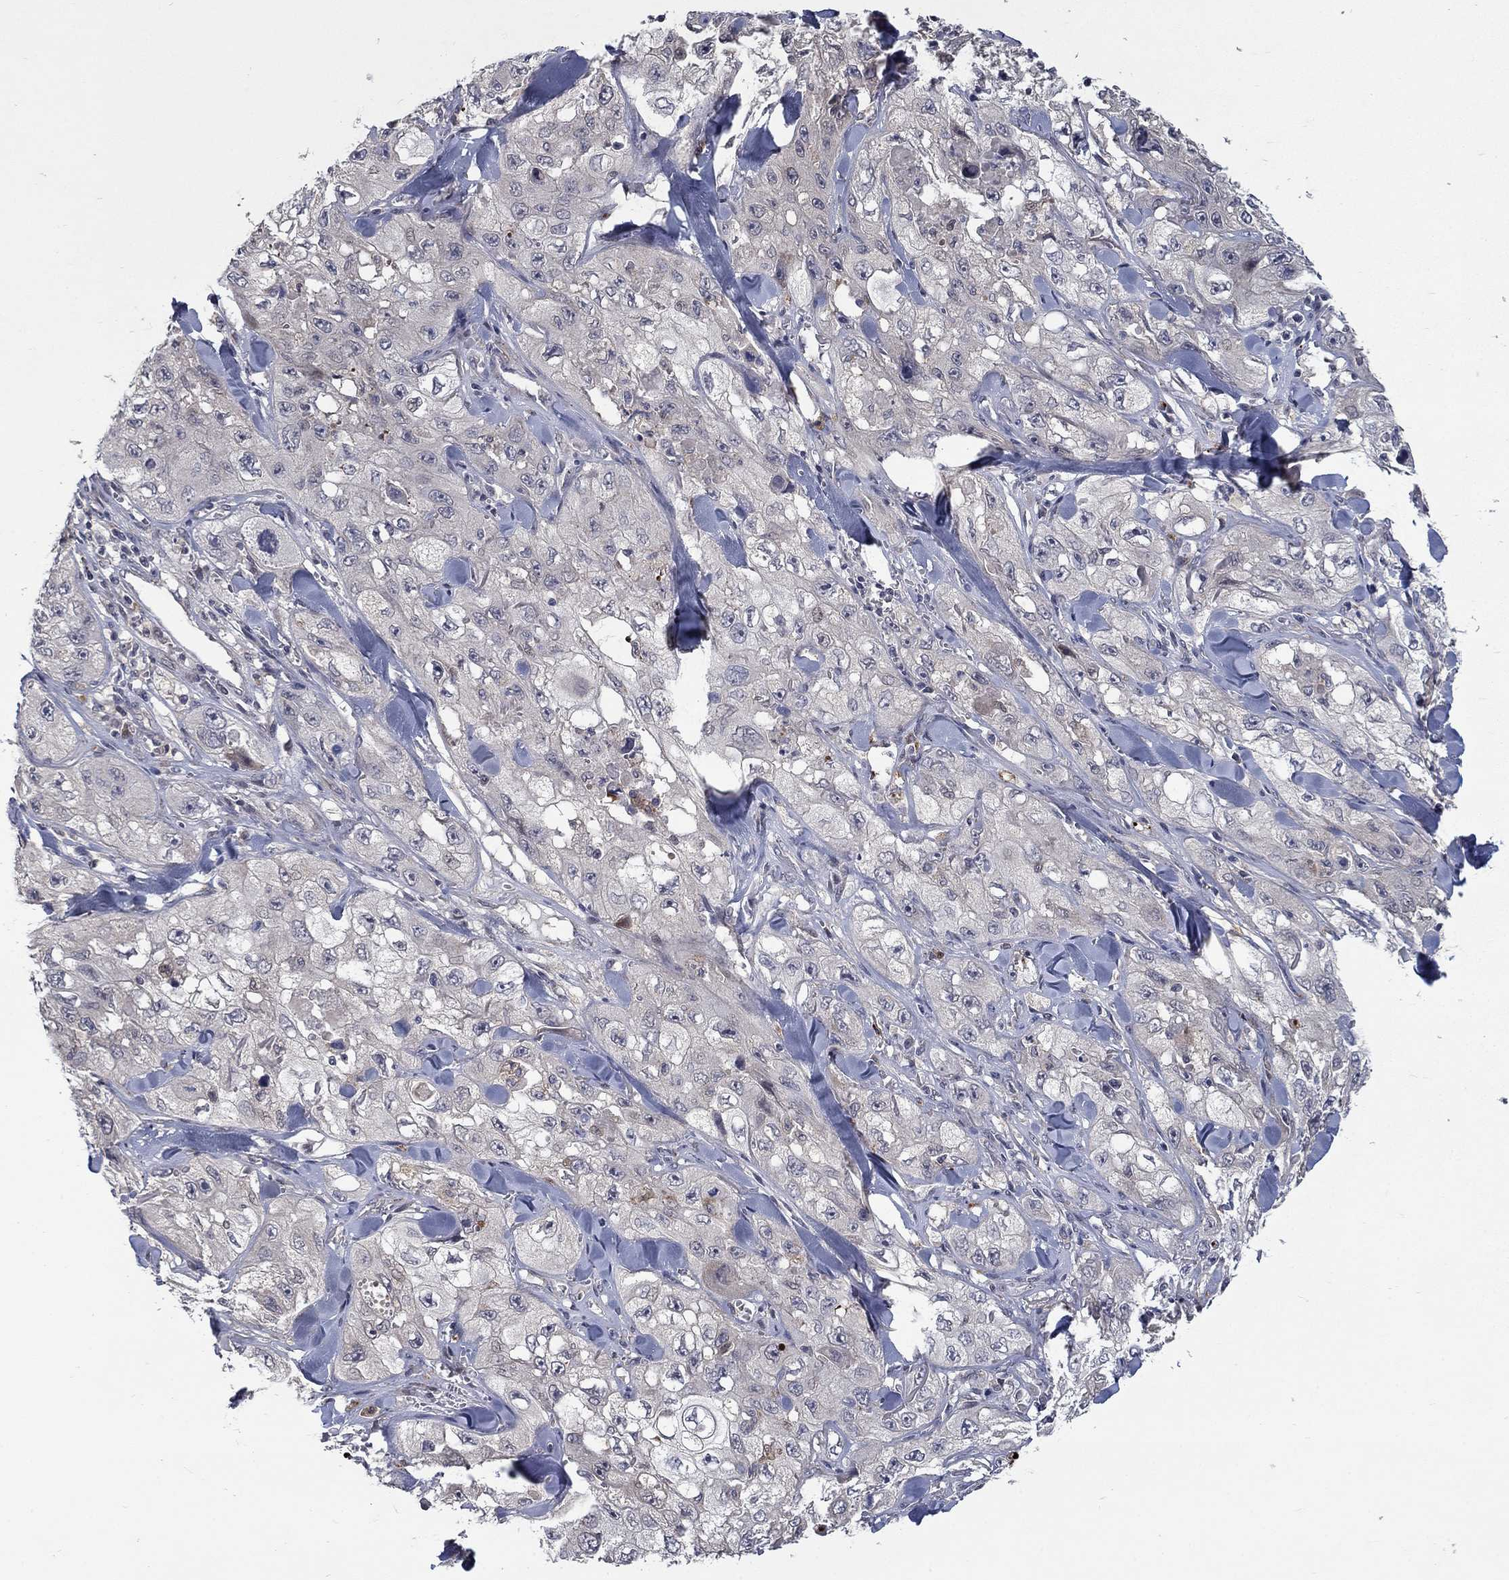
{"staining": {"intensity": "negative", "quantity": "none", "location": "none"}, "tissue": "skin cancer", "cell_type": "Tumor cells", "image_type": "cancer", "snomed": [{"axis": "morphology", "description": "Squamous cell carcinoma, NOS"}, {"axis": "topography", "description": "Skin"}, {"axis": "topography", "description": "Subcutis"}], "caption": "Skin squamous cell carcinoma stained for a protein using immunohistochemistry (IHC) reveals no staining tumor cells.", "gene": "FAM3B", "patient": {"sex": "male", "age": 73}}